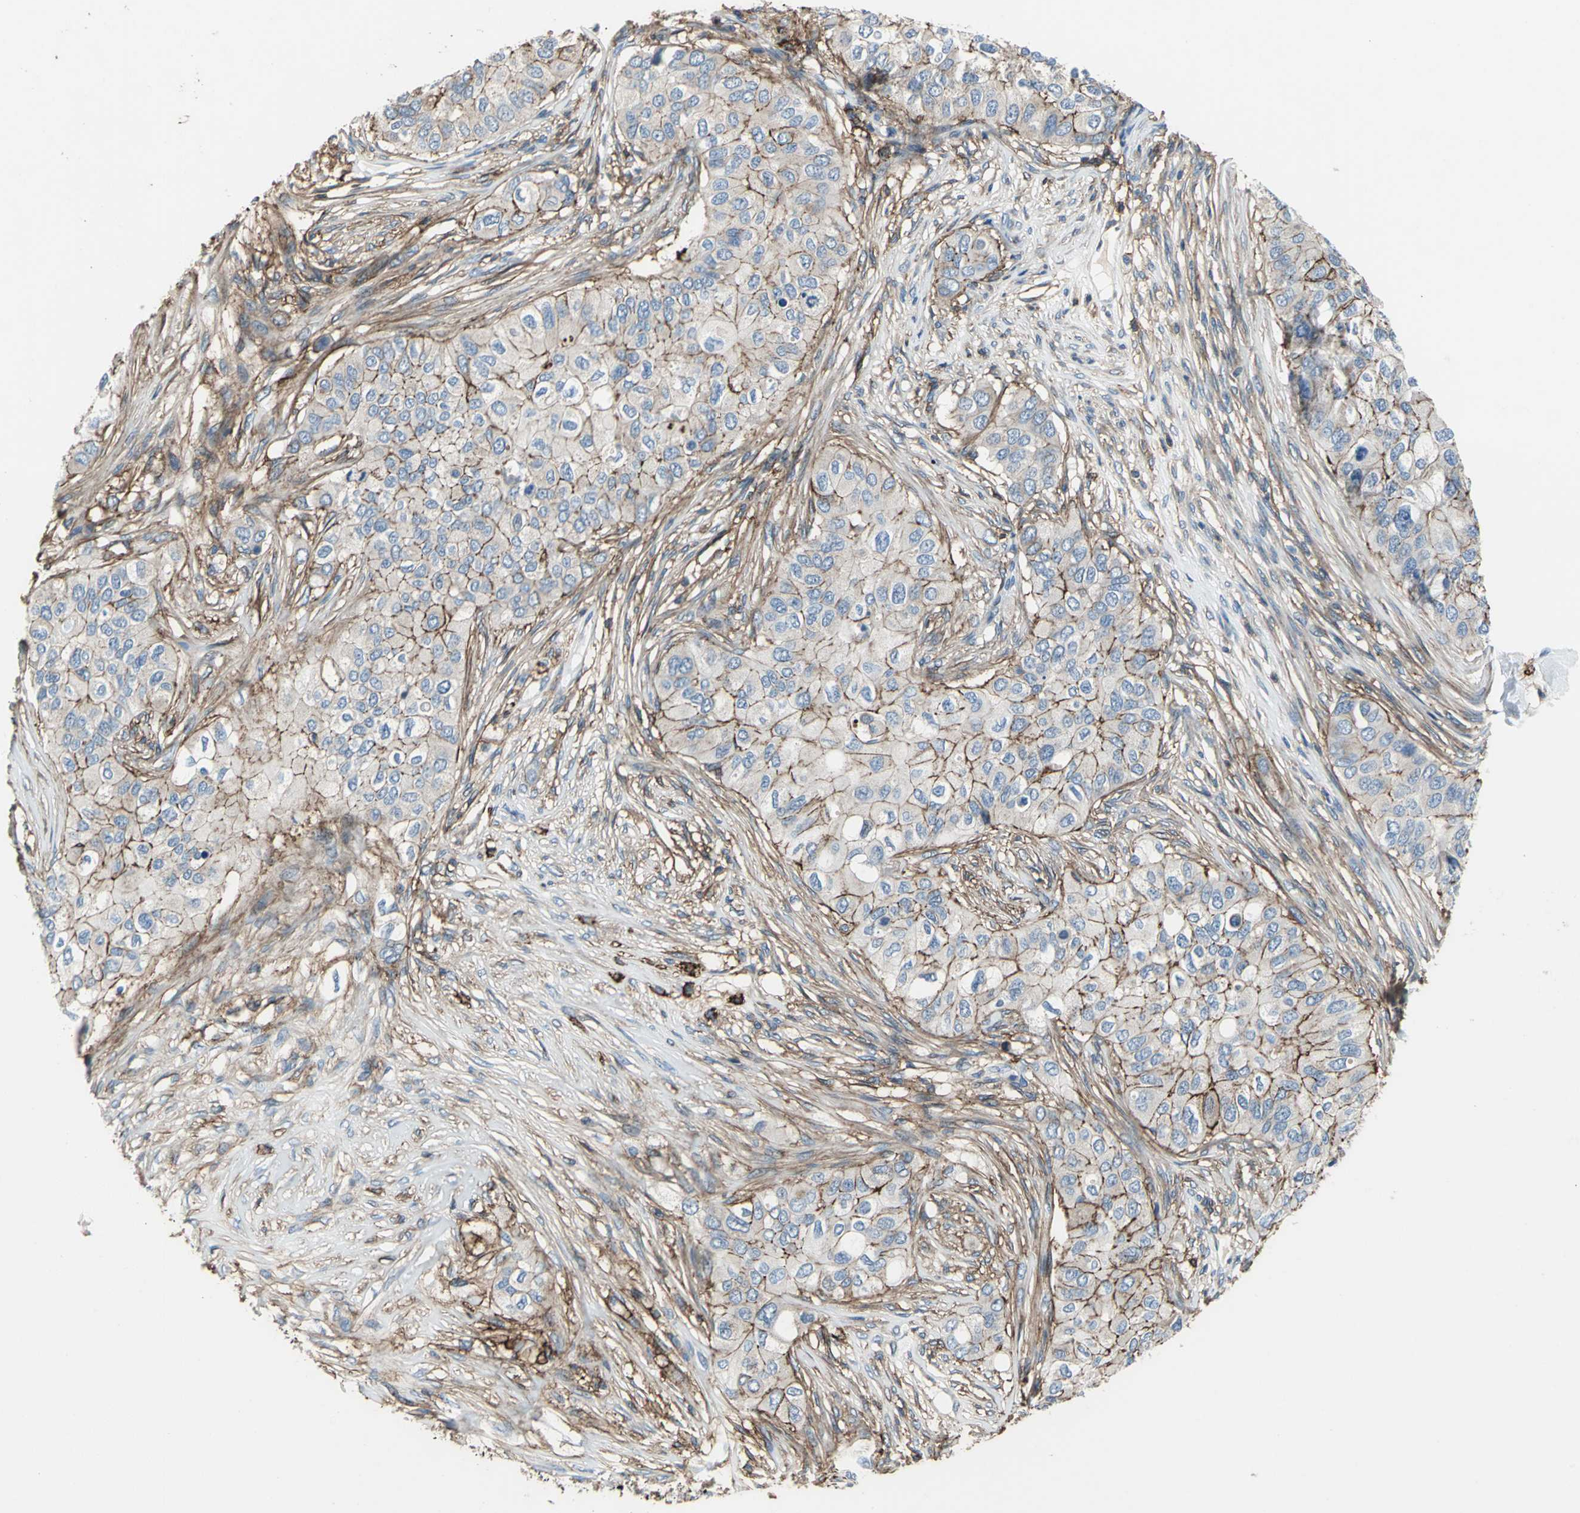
{"staining": {"intensity": "moderate", "quantity": "25%-75%", "location": "cytoplasmic/membranous"}, "tissue": "breast cancer", "cell_type": "Tumor cells", "image_type": "cancer", "snomed": [{"axis": "morphology", "description": "Normal tissue, NOS"}, {"axis": "morphology", "description": "Duct carcinoma"}, {"axis": "topography", "description": "Breast"}], "caption": "Brown immunohistochemical staining in breast cancer (infiltrating ductal carcinoma) reveals moderate cytoplasmic/membranous staining in about 25%-75% of tumor cells.", "gene": "CD44", "patient": {"sex": "female", "age": 49}}